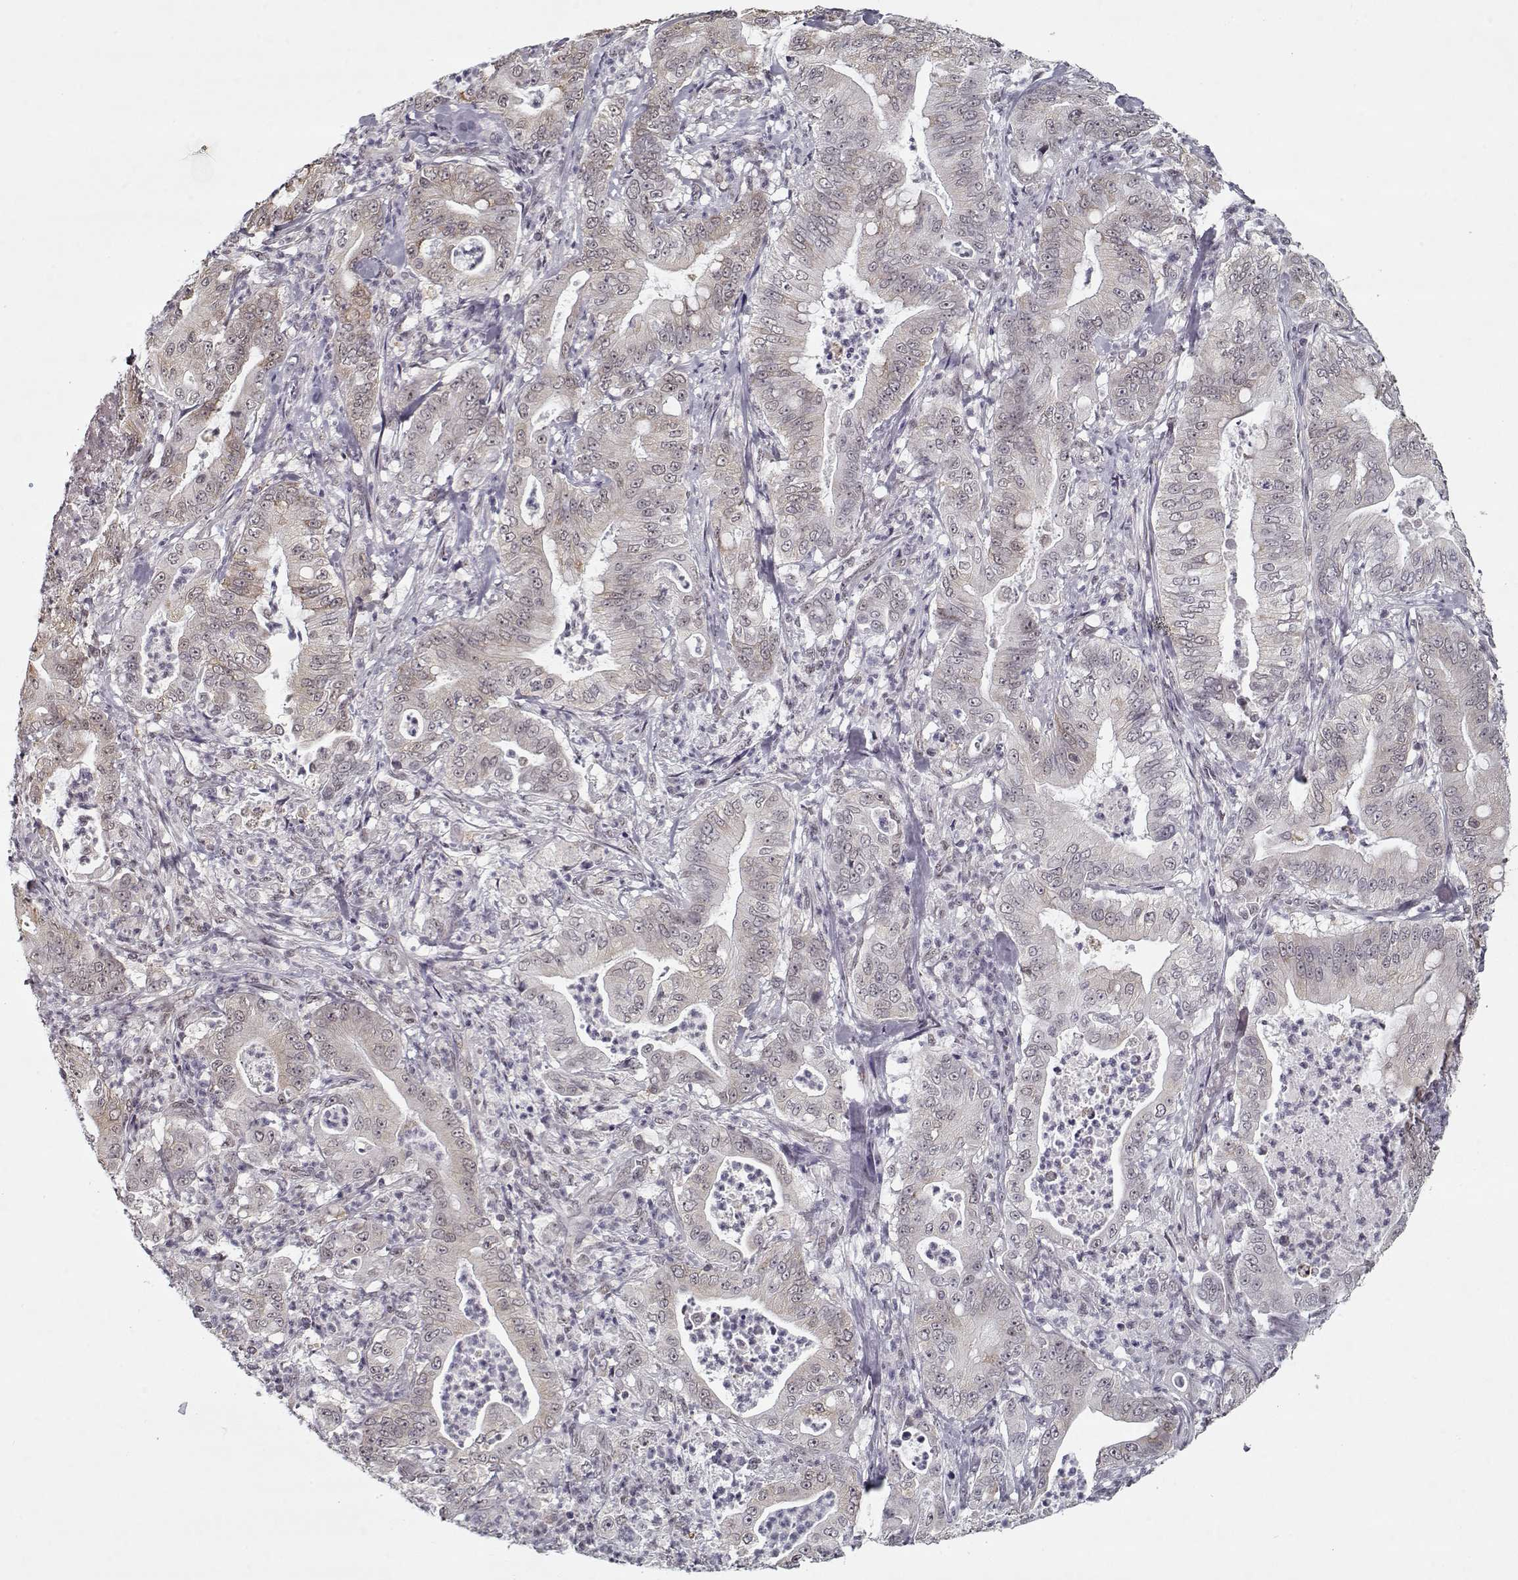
{"staining": {"intensity": "negative", "quantity": "none", "location": "none"}, "tissue": "pancreatic cancer", "cell_type": "Tumor cells", "image_type": "cancer", "snomed": [{"axis": "morphology", "description": "Adenocarcinoma, NOS"}, {"axis": "topography", "description": "Pancreas"}], "caption": "DAB immunohistochemical staining of adenocarcinoma (pancreatic) reveals no significant positivity in tumor cells.", "gene": "TESPA1", "patient": {"sex": "male", "age": 71}}